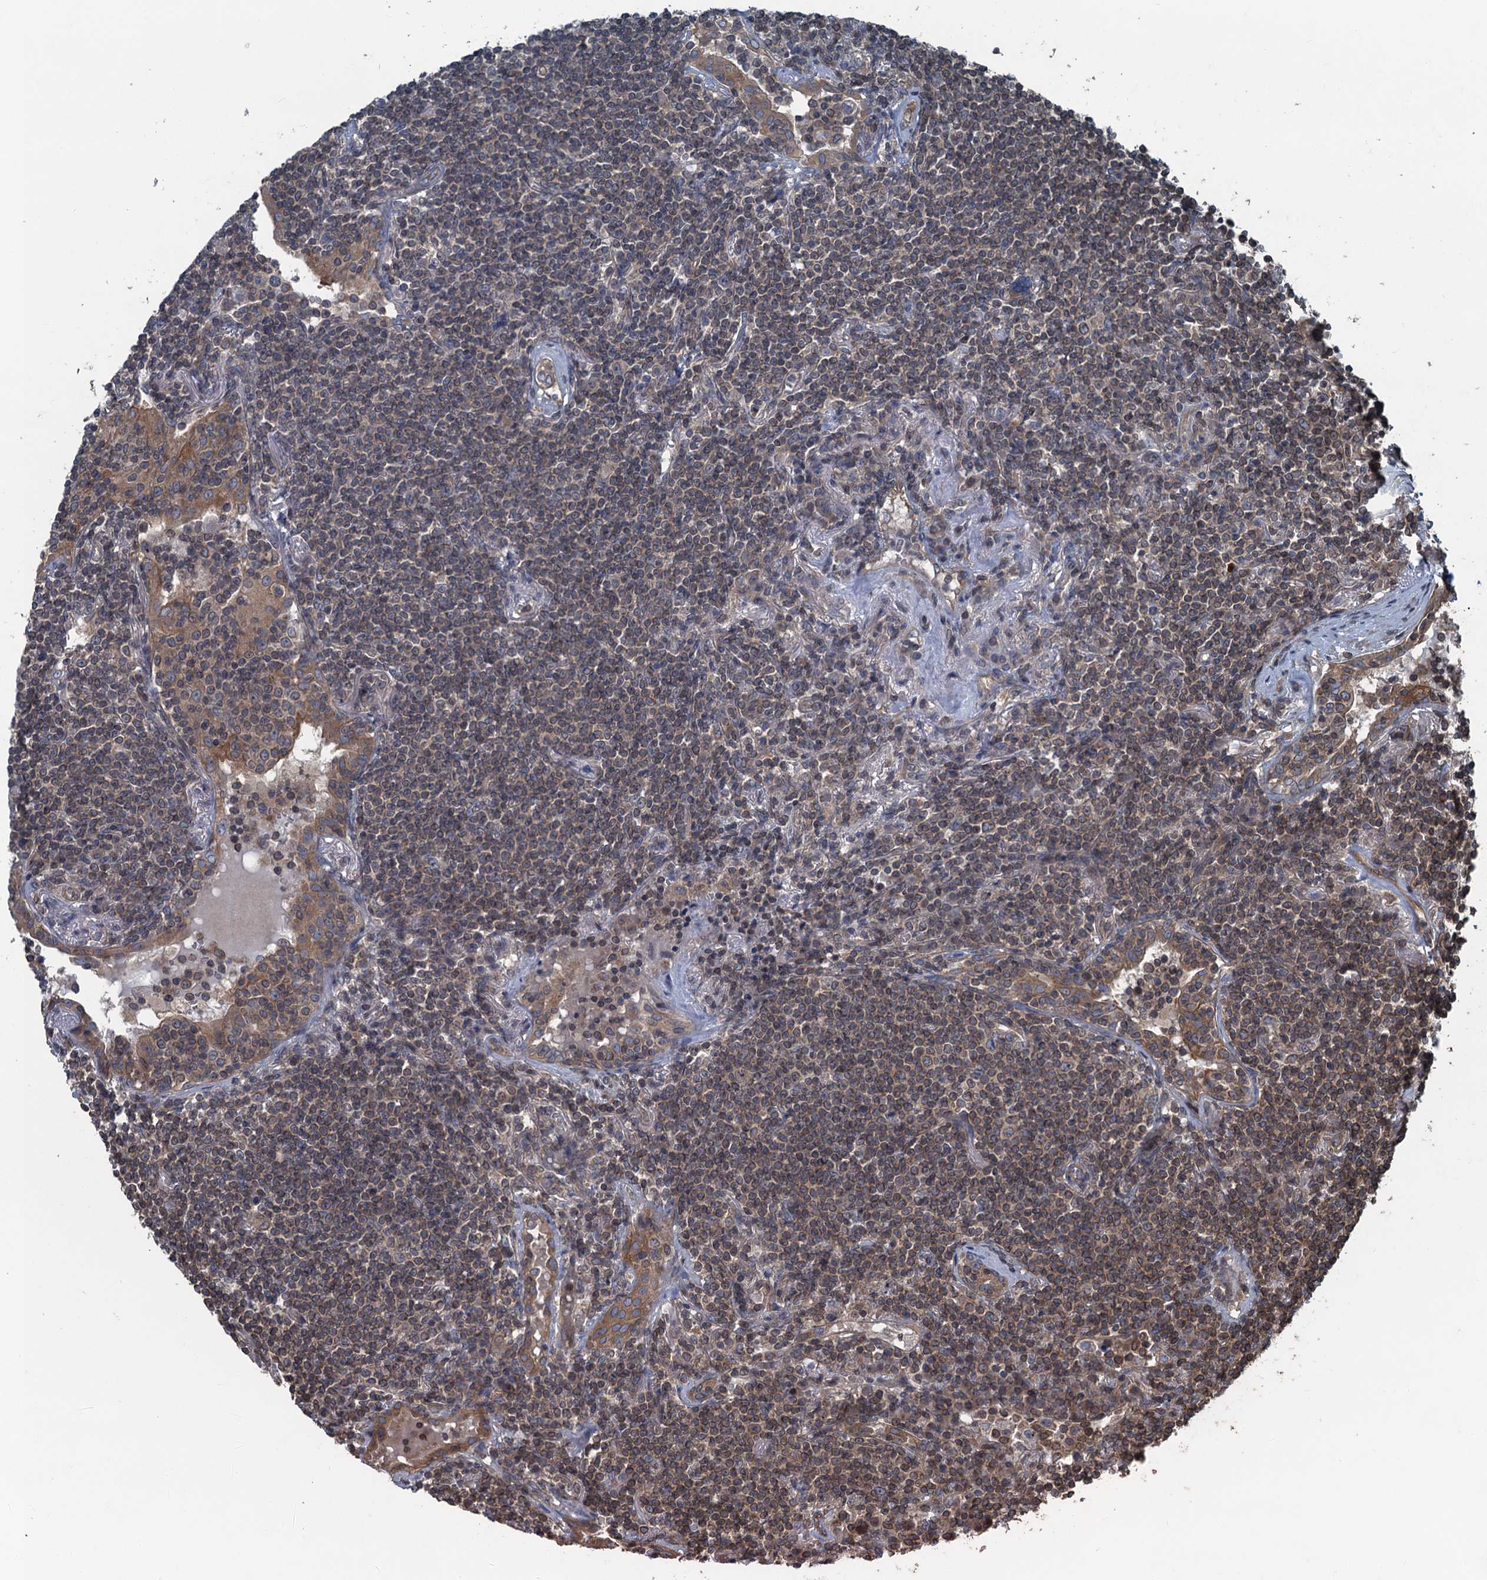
{"staining": {"intensity": "moderate", "quantity": "25%-75%", "location": "cytoplasmic/membranous"}, "tissue": "lymphoma", "cell_type": "Tumor cells", "image_type": "cancer", "snomed": [{"axis": "morphology", "description": "Malignant lymphoma, non-Hodgkin's type, Low grade"}, {"axis": "topography", "description": "Lung"}], "caption": "IHC staining of low-grade malignant lymphoma, non-Hodgkin's type, which displays medium levels of moderate cytoplasmic/membranous positivity in about 25%-75% of tumor cells indicating moderate cytoplasmic/membranous protein expression. The staining was performed using DAB (3,3'-diaminobenzidine) (brown) for protein detection and nuclei were counterstained in hematoxylin (blue).", "gene": "TRAPPC8", "patient": {"sex": "female", "age": 71}}